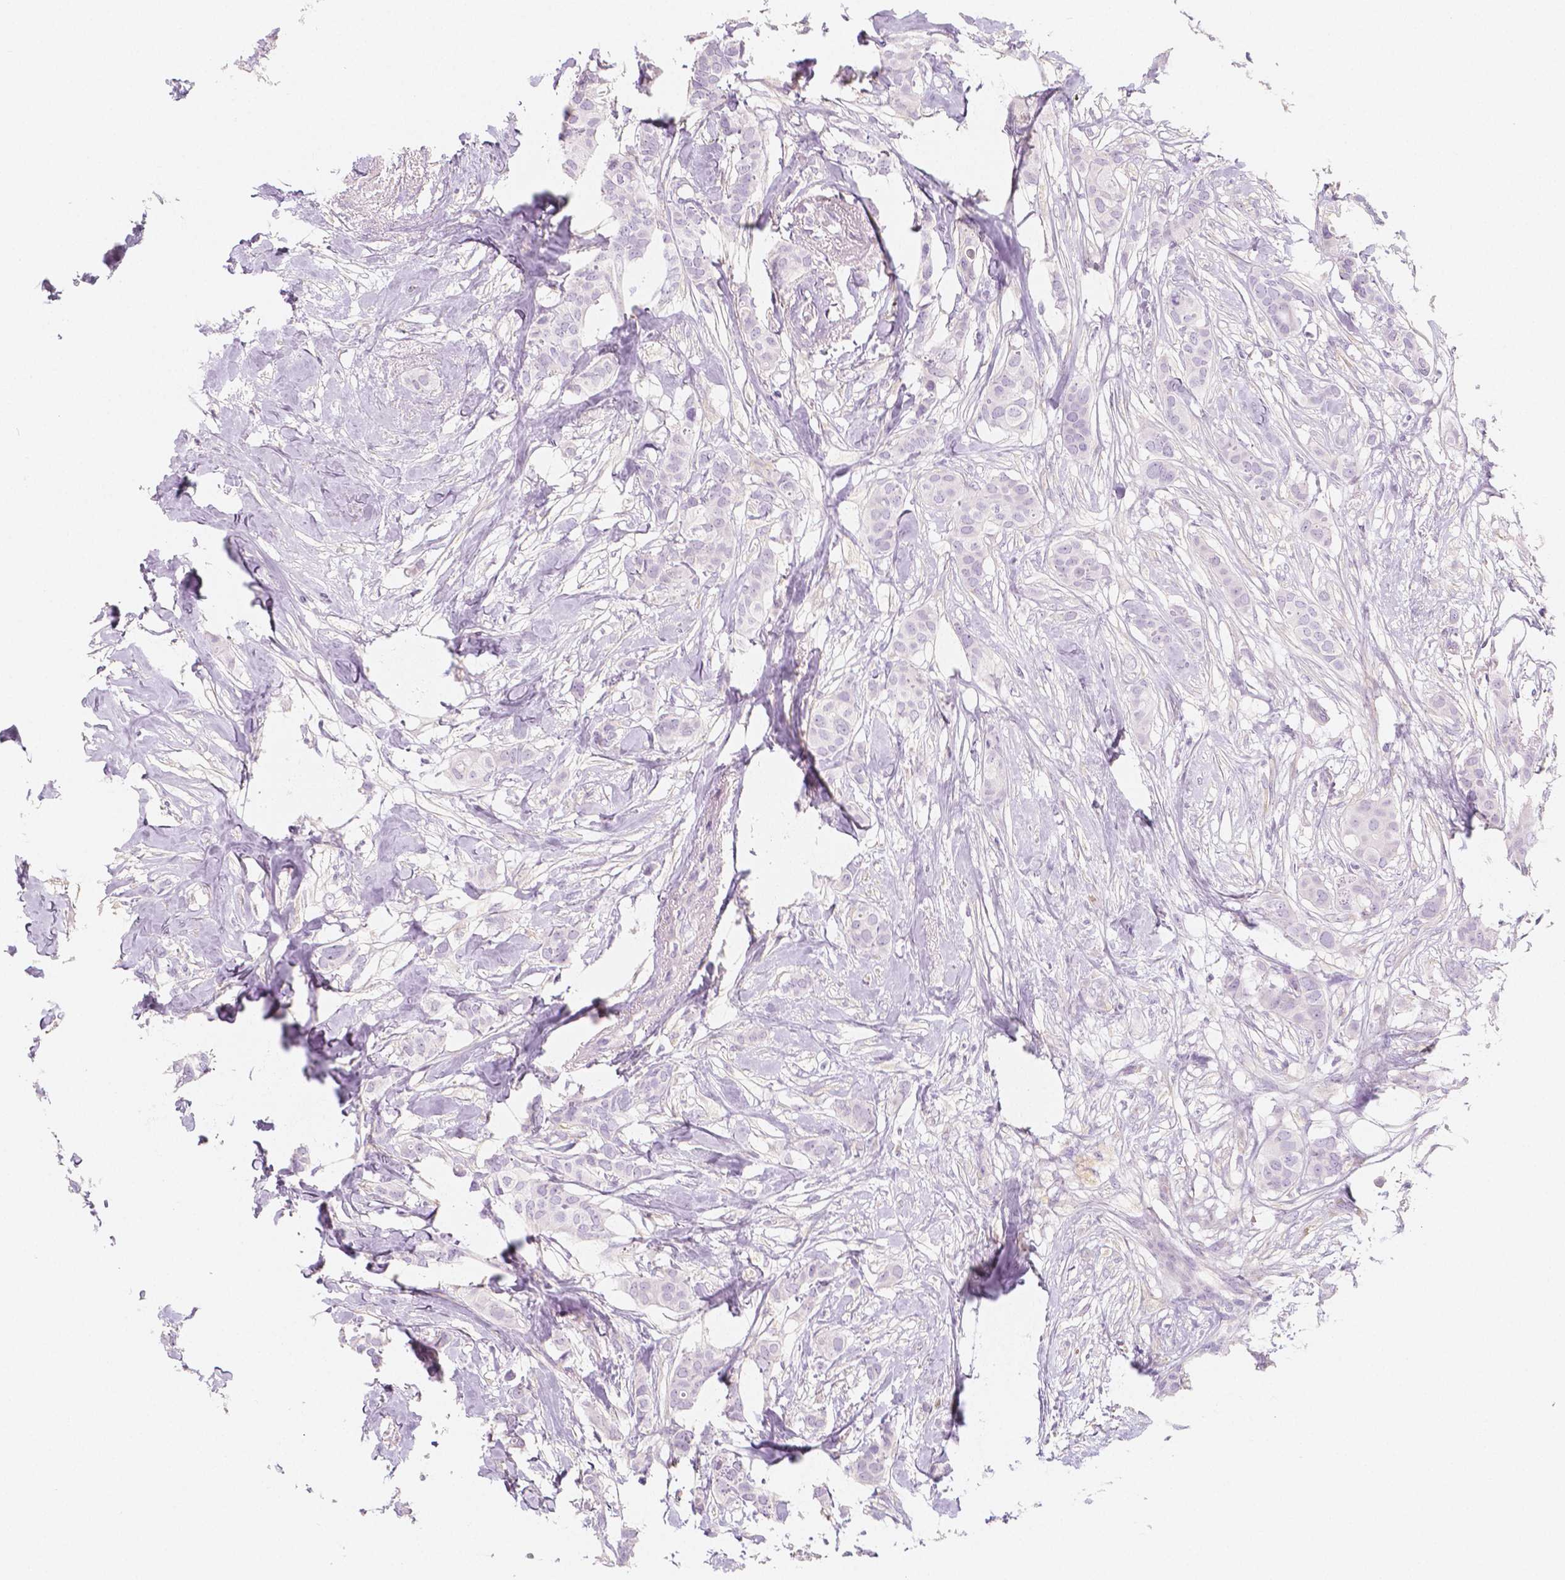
{"staining": {"intensity": "negative", "quantity": "none", "location": "none"}, "tissue": "breast cancer", "cell_type": "Tumor cells", "image_type": "cancer", "snomed": [{"axis": "morphology", "description": "Duct carcinoma"}, {"axis": "topography", "description": "Breast"}], "caption": "Immunohistochemistry of human intraductal carcinoma (breast) shows no staining in tumor cells.", "gene": "MAP1A", "patient": {"sex": "female", "age": 62}}